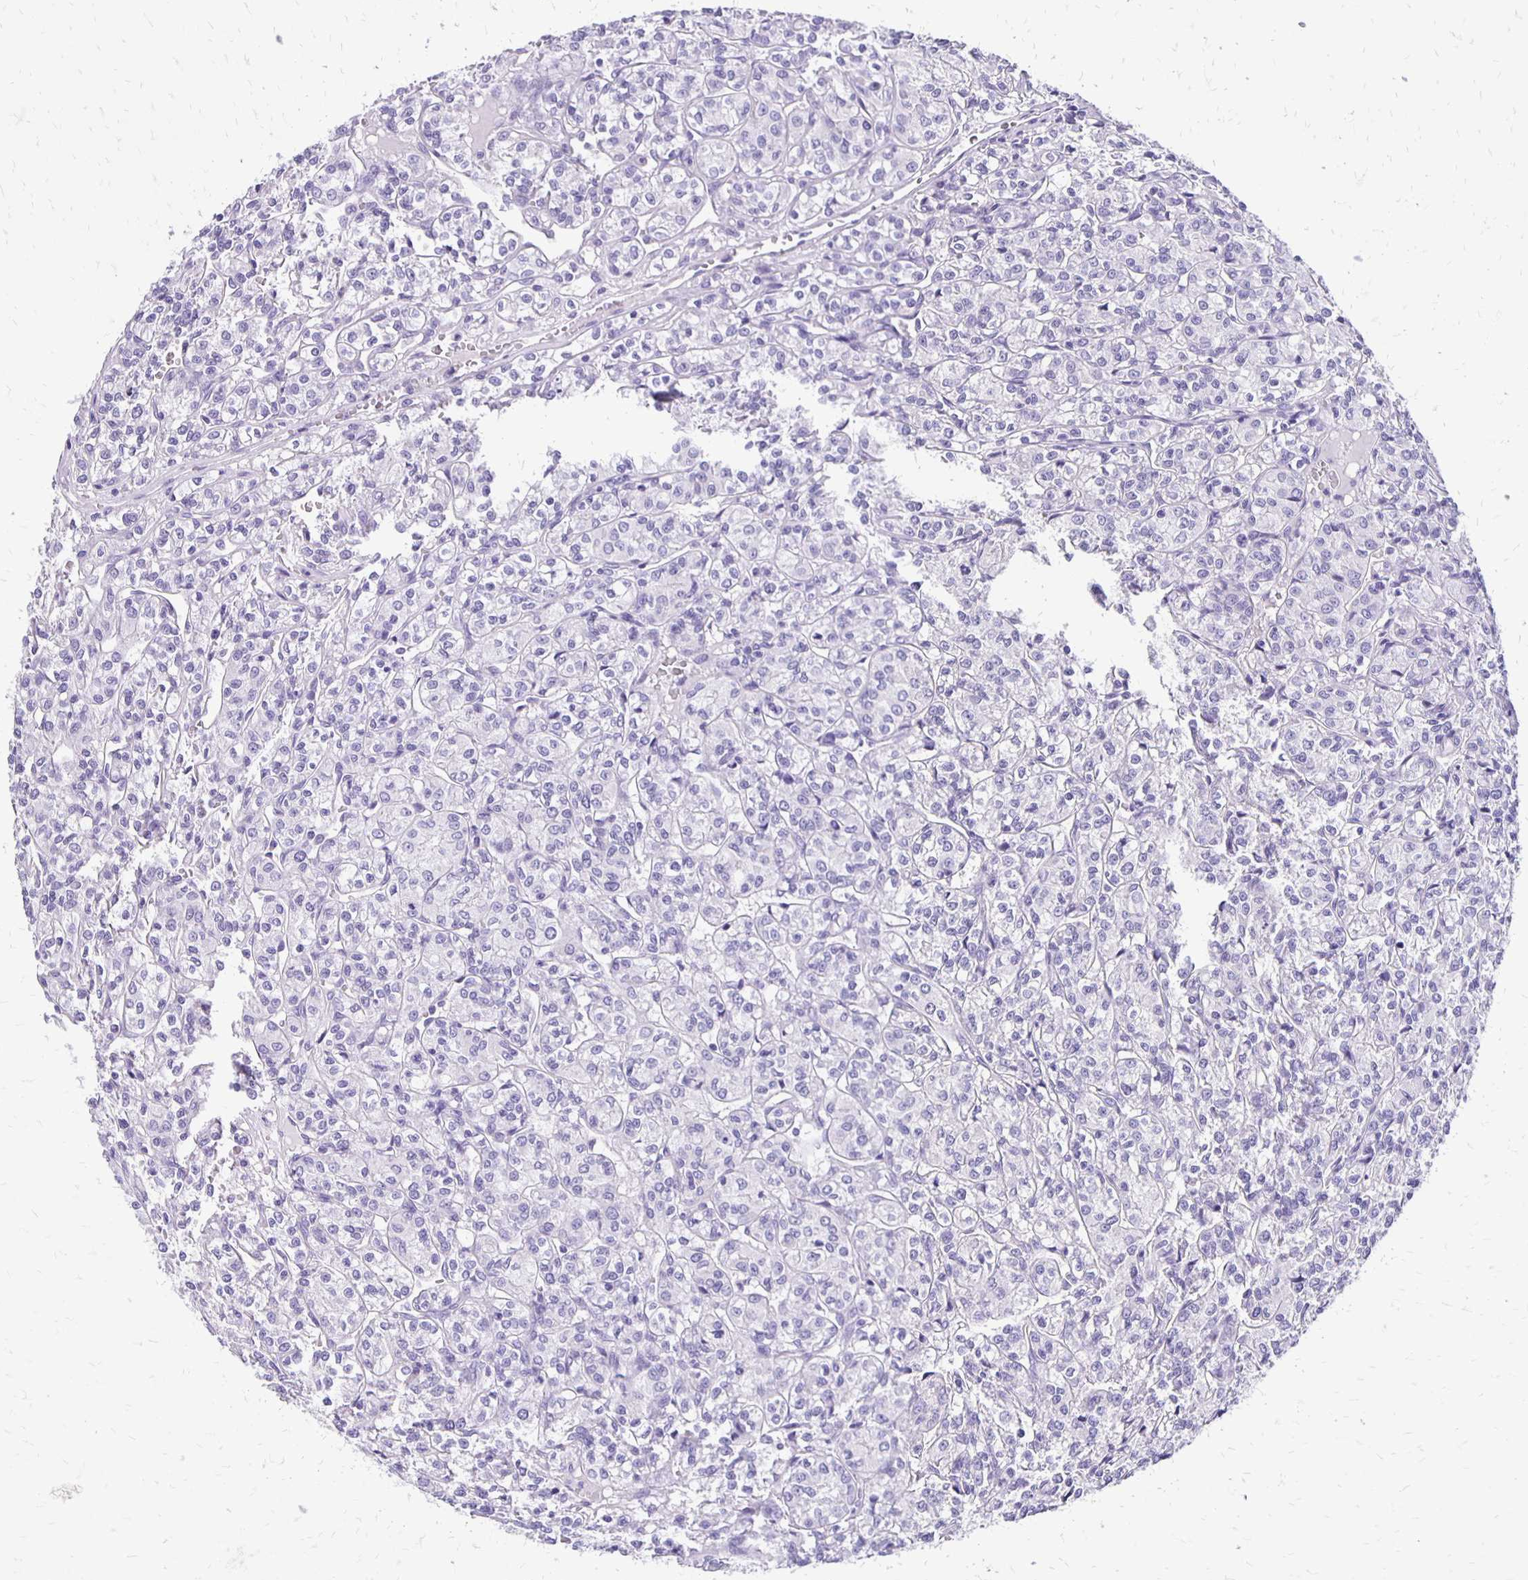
{"staining": {"intensity": "negative", "quantity": "none", "location": "none"}, "tissue": "renal cancer", "cell_type": "Tumor cells", "image_type": "cancer", "snomed": [{"axis": "morphology", "description": "Adenocarcinoma, NOS"}, {"axis": "topography", "description": "Kidney"}], "caption": "The photomicrograph shows no staining of tumor cells in renal cancer (adenocarcinoma).", "gene": "ANKRD45", "patient": {"sex": "male", "age": 36}}